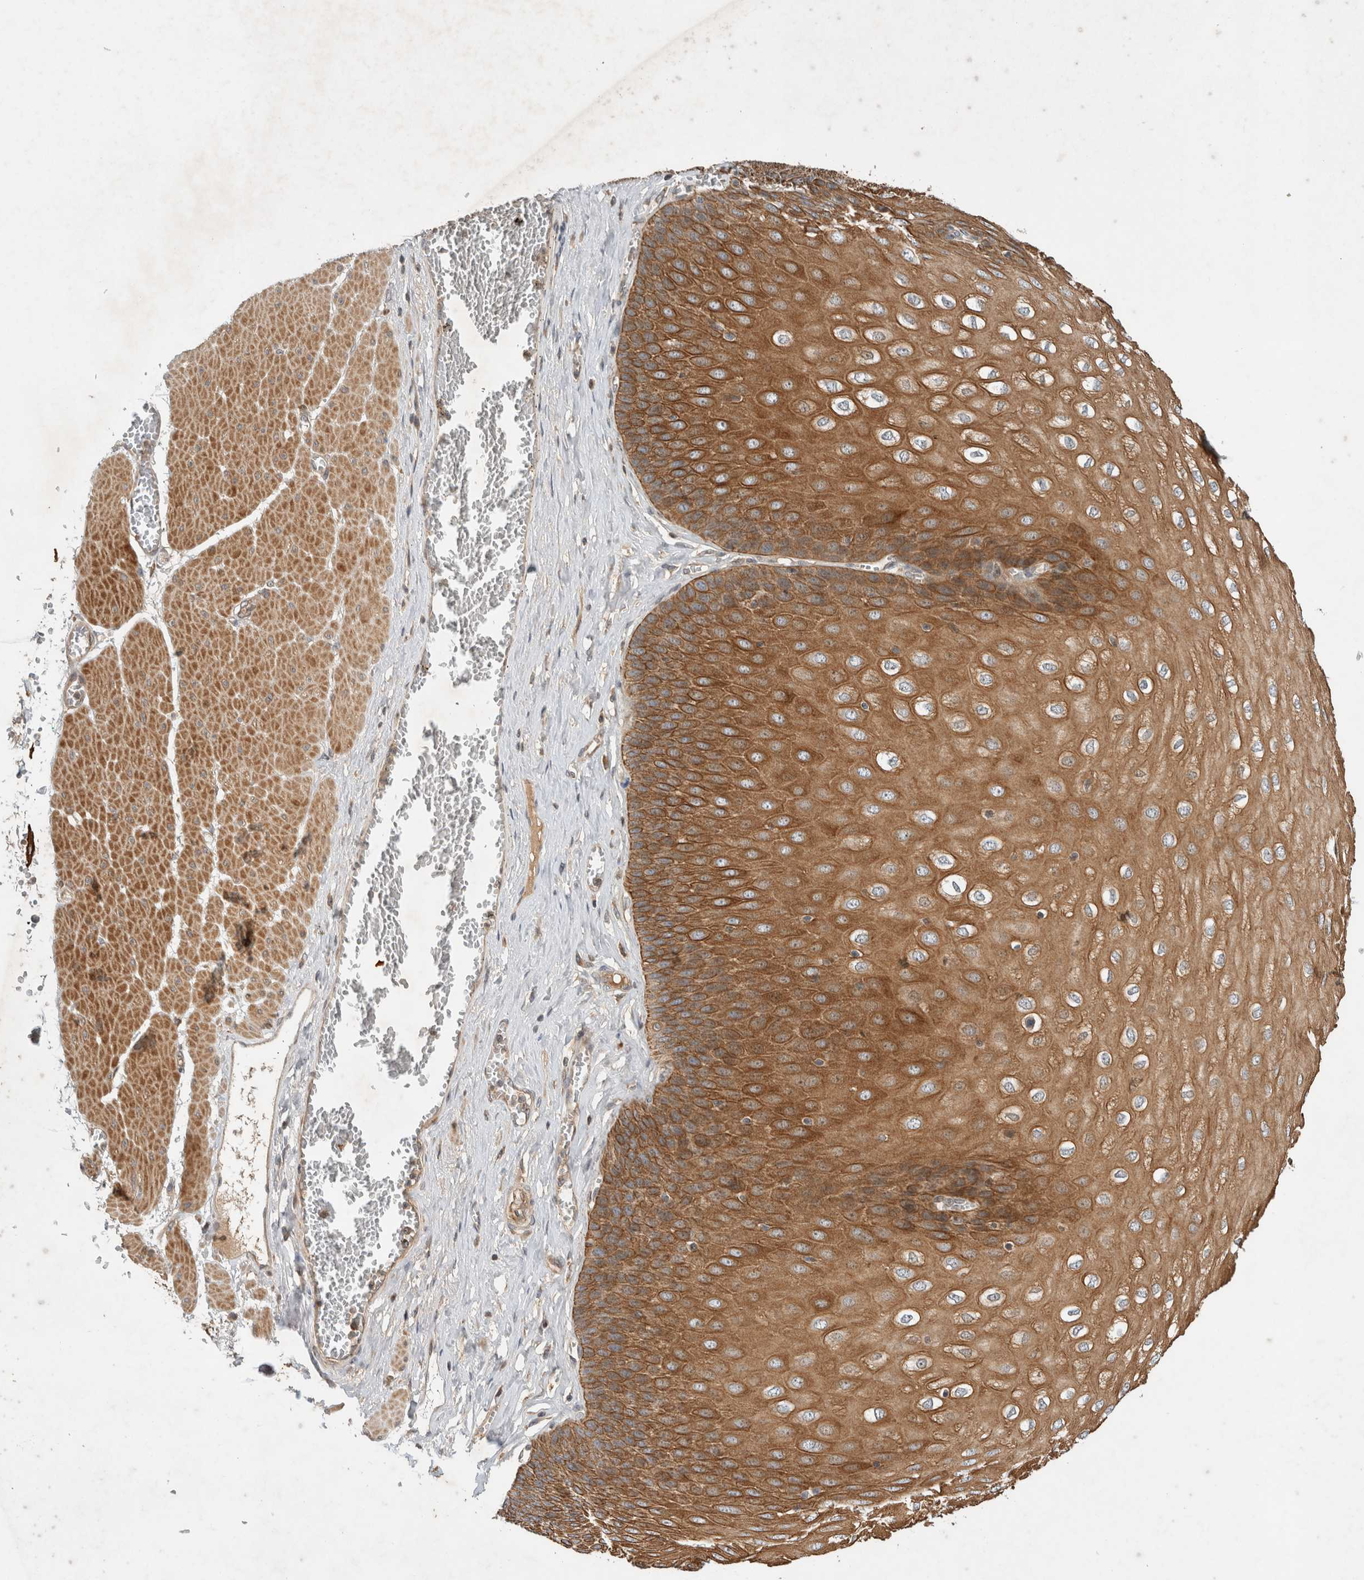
{"staining": {"intensity": "strong", "quantity": ">75%", "location": "cytoplasmic/membranous"}, "tissue": "esophagus", "cell_type": "Squamous epithelial cells", "image_type": "normal", "snomed": [{"axis": "morphology", "description": "Normal tissue, NOS"}, {"axis": "topography", "description": "Esophagus"}], "caption": "The histopathology image exhibits a brown stain indicating the presence of a protein in the cytoplasmic/membranous of squamous epithelial cells in esophagus.", "gene": "ARMC9", "patient": {"sex": "male", "age": 60}}